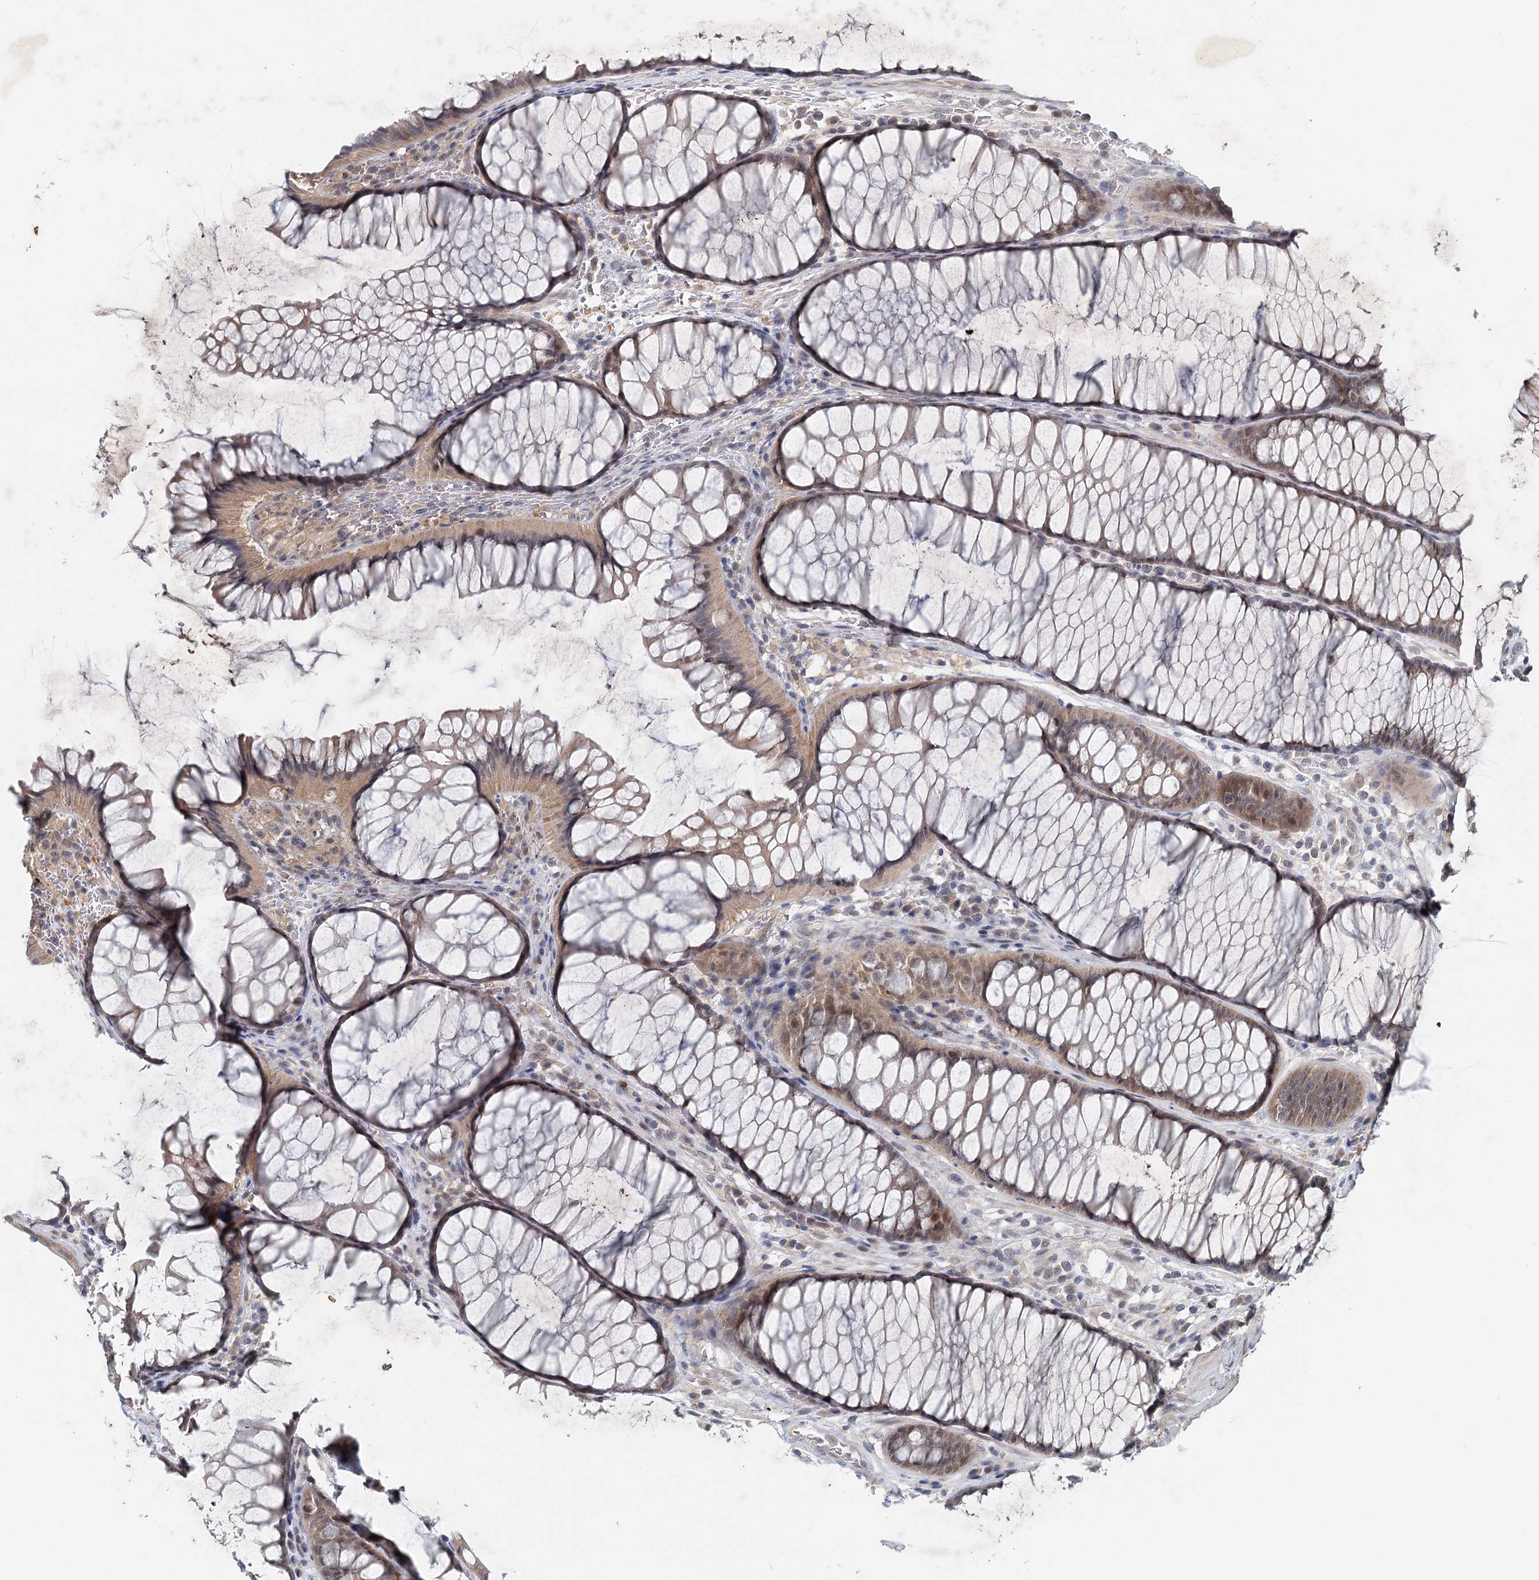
{"staining": {"intensity": "weak", "quantity": "25%-75%", "location": "cytoplasmic/membranous"}, "tissue": "colon", "cell_type": "Endothelial cells", "image_type": "normal", "snomed": [{"axis": "morphology", "description": "Normal tissue, NOS"}, {"axis": "topography", "description": "Colon"}], "caption": "This histopathology image reveals immunohistochemistry staining of normal human colon, with low weak cytoplasmic/membranous expression in approximately 25%-75% of endothelial cells.", "gene": "AP3B1", "patient": {"sex": "female", "age": 82}}